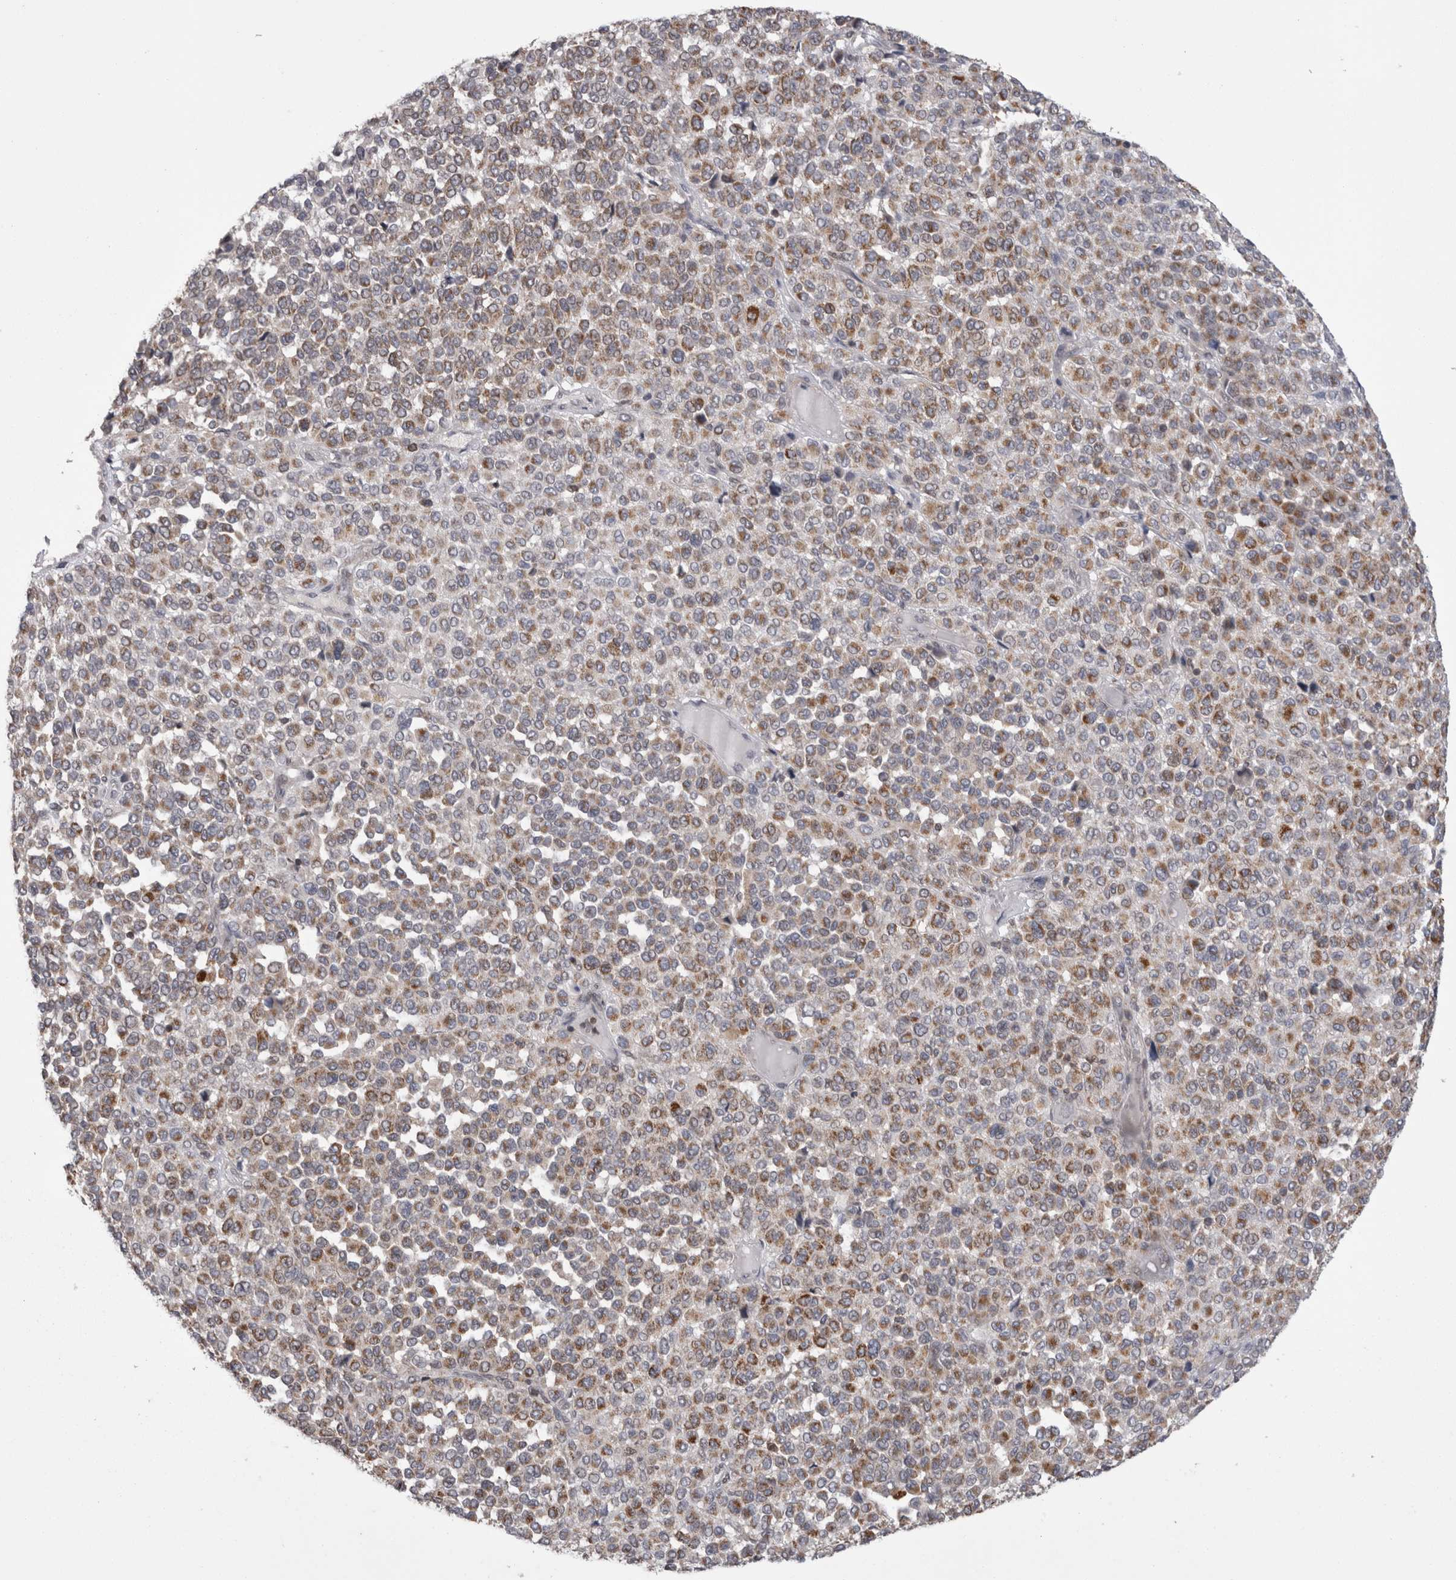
{"staining": {"intensity": "strong", "quantity": "25%-75%", "location": "cytoplasmic/membranous"}, "tissue": "melanoma", "cell_type": "Tumor cells", "image_type": "cancer", "snomed": [{"axis": "morphology", "description": "Malignant melanoma, Metastatic site"}, {"axis": "topography", "description": "Pancreas"}], "caption": "Malignant melanoma (metastatic site) was stained to show a protein in brown. There is high levels of strong cytoplasmic/membranous expression in approximately 25%-75% of tumor cells. Using DAB (3,3'-diaminobenzidine) (brown) and hematoxylin (blue) stains, captured at high magnification using brightfield microscopy.", "gene": "DARS2", "patient": {"sex": "female", "age": 30}}